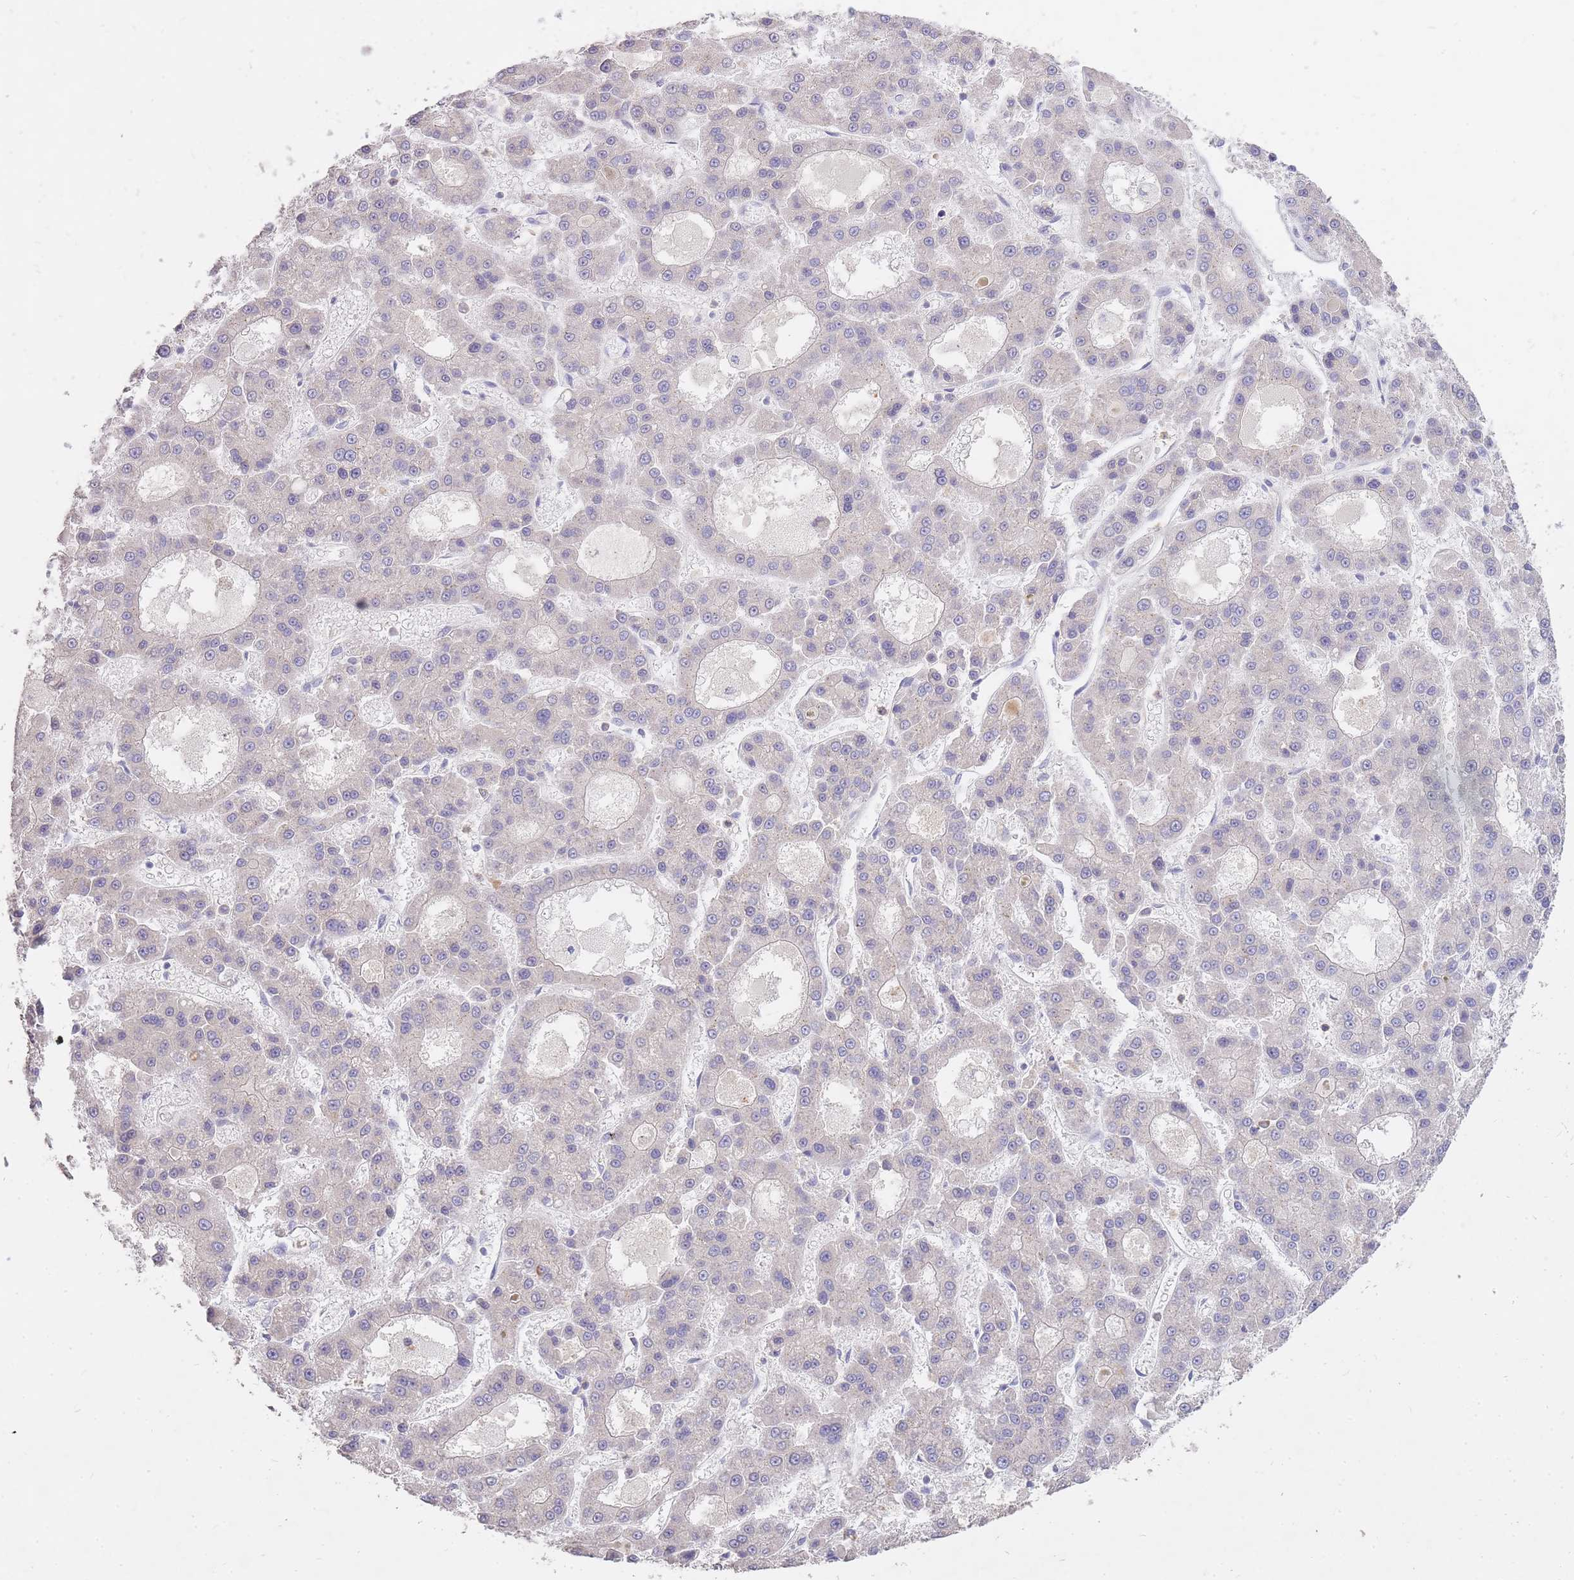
{"staining": {"intensity": "negative", "quantity": "none", "location": "none"}, "tissue": "liver cancer", "cell_type": "Tumor cells", "image_type": "cancer", "snomed": [{"axis": "morphology", "description": "Carcinoma, Hepatocellular, NOS"}, {"axis": "topography", "description": "Liver"}], "caption": "Liver cancer was stained to show a protein in brown. There is no significant expression in tumor cells.", "gene": "FRG2C", "patient": {"sex": "male", "age": 70}}